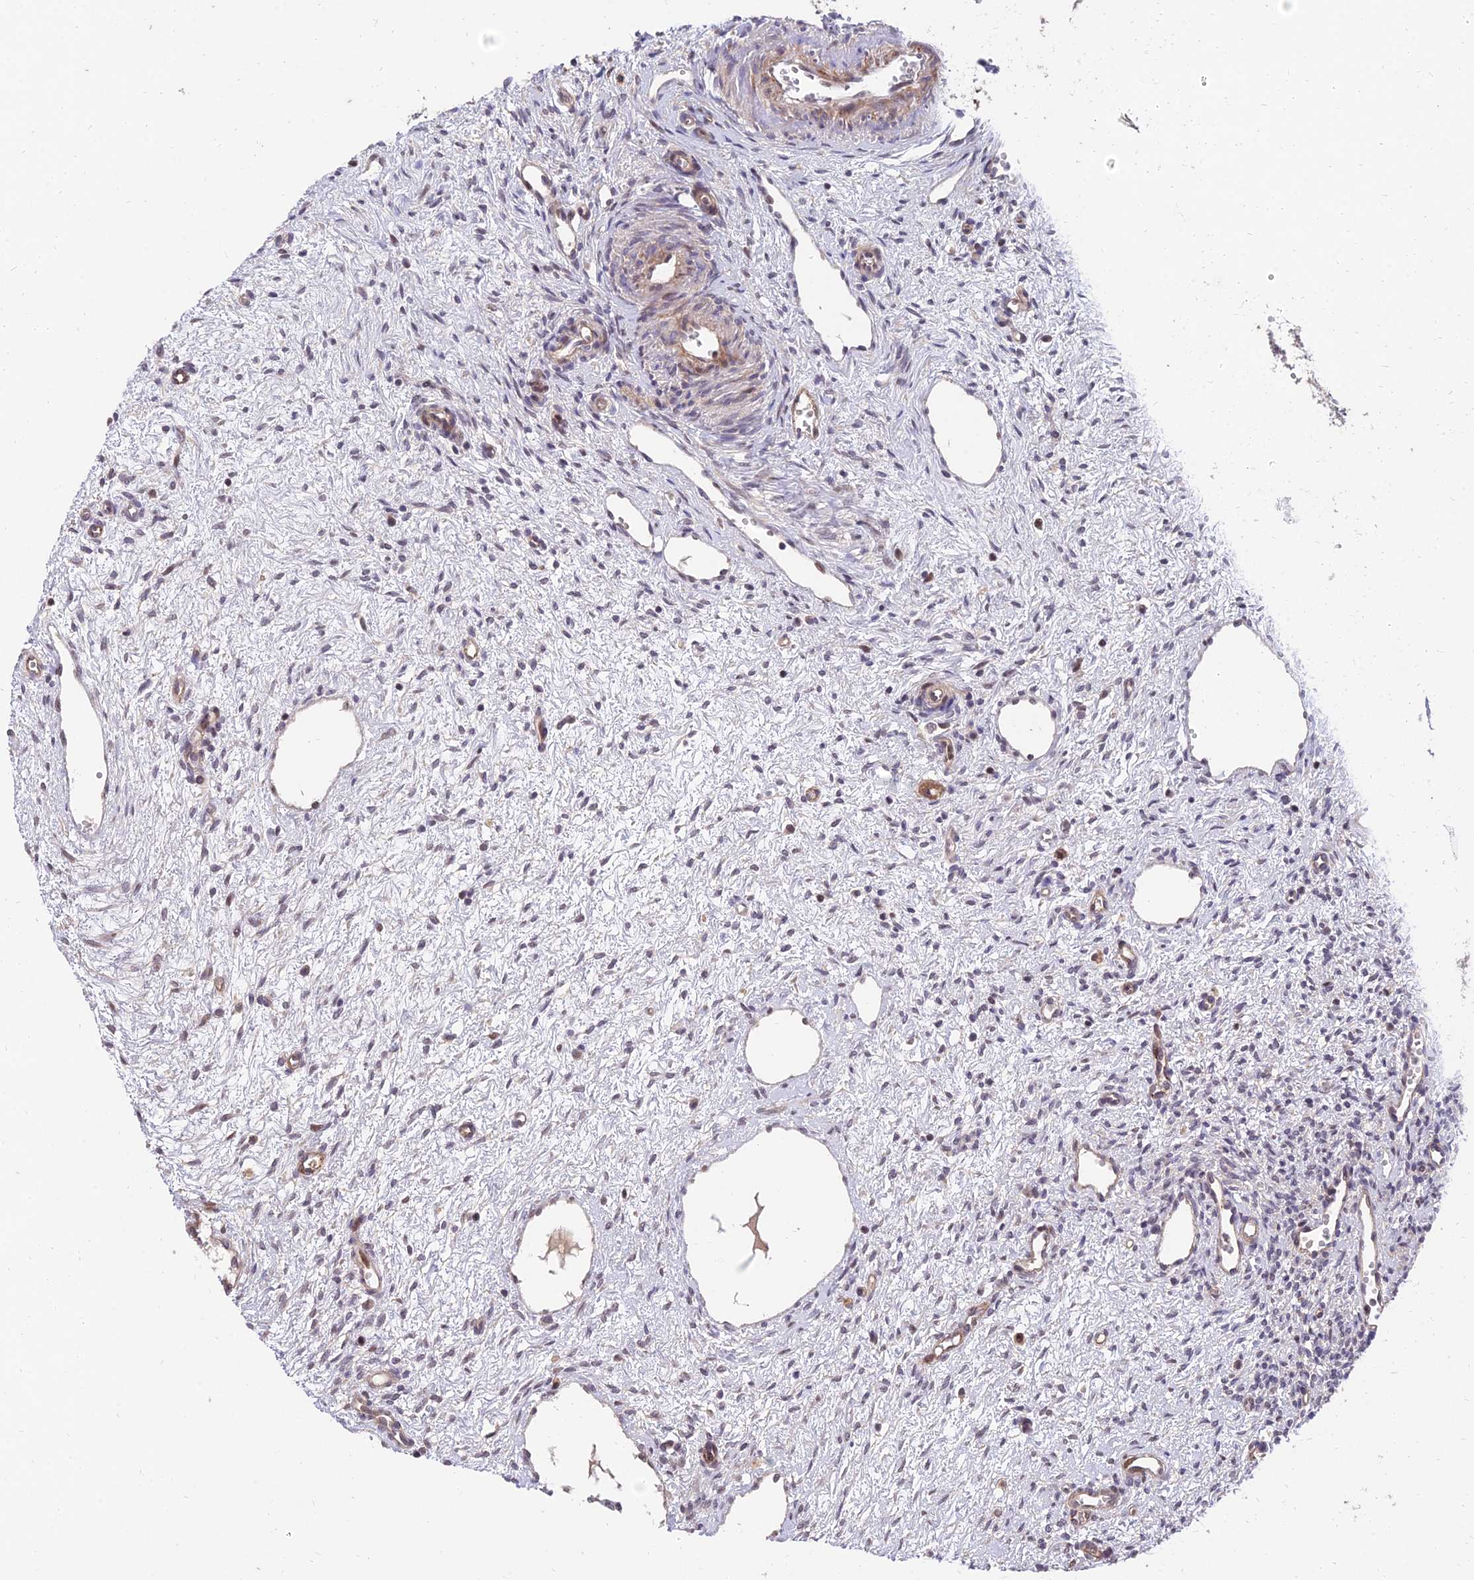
{"staining": {"intensity": "weak", "quantity": "25%-75%", "location": "cytoplasmic/membranous,nuclear"}, "tissue": "ovary", "cell_type": "Ovarian stroma cells", "image_type": "normal", "snomed": [{"axis": "morphology", "description": "Normal tissue, NOS"}, {"axis": "topography", "description": "Ovary"}], "caption": "An image showing weak cytoplasmic/membranous,nuclear positivity in about 25%-75% of ovarian stroma cells in normal ovary, as visualized by brown immunohistochemical staining.", "gene": "ZNF85", "patient": {"sex": "female", "age": 51}}